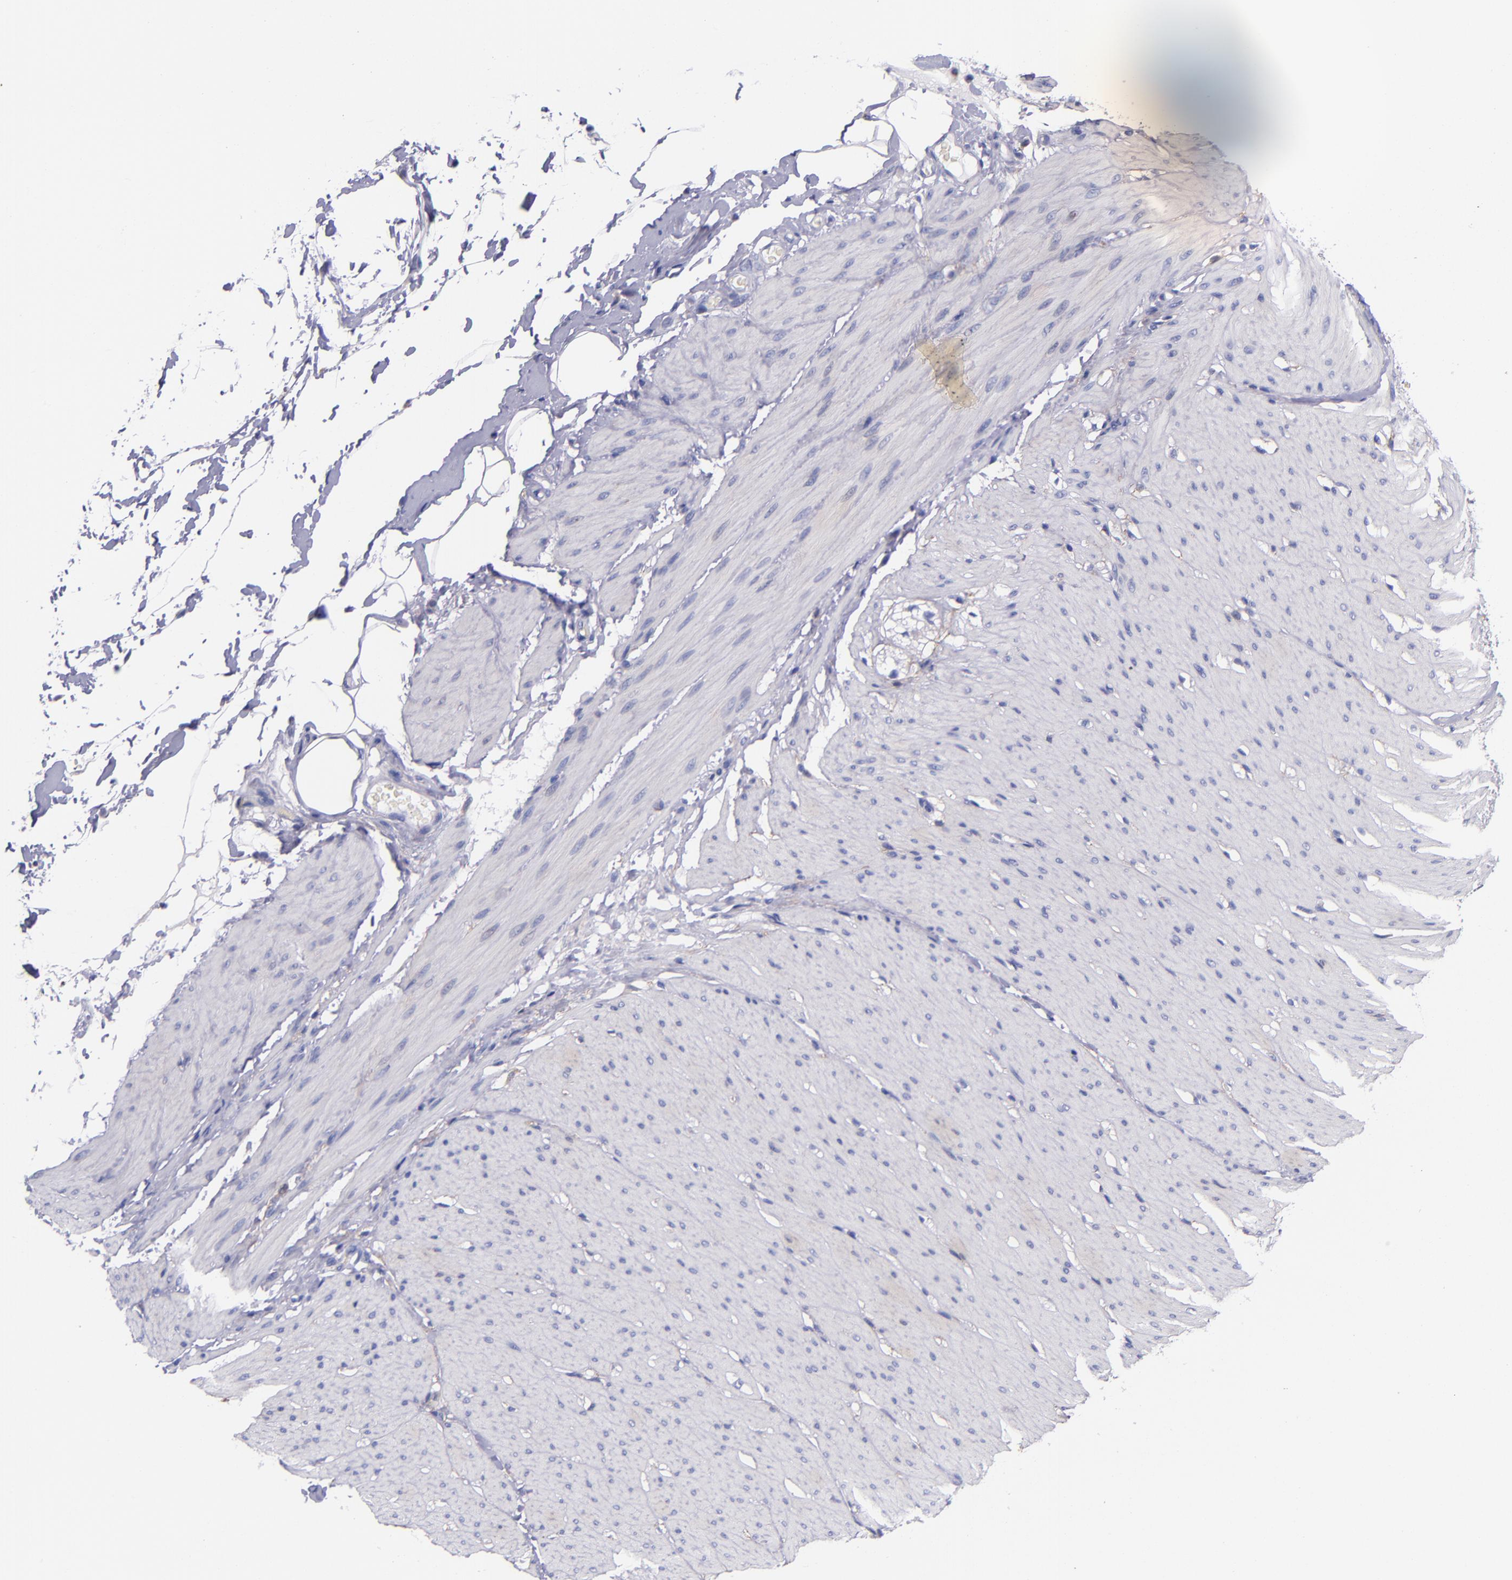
{"staining": {"intensity": "negative", "quantity": "none", "location": "none"}, "tissue": "smooth muscle", "cell_type": "Smooth muscle cells", "image_type": "normal", "snomed": [{"axis": "morphology", "description": "Normal tissue, NOS"}, {"axis": "topography", "description": "Smooth muscle"}, {"axis": "topography", "description": "Colon"}], "caption": "A high-resolution micrograph shows immunohistochemistry (IHC) staining of normal smooth muscle, which displays no significant expression in smooth muscle cells. Nuclei are stained in blue.", "gene": "IVL", "patient": {"sex": "male", "age": 67}}